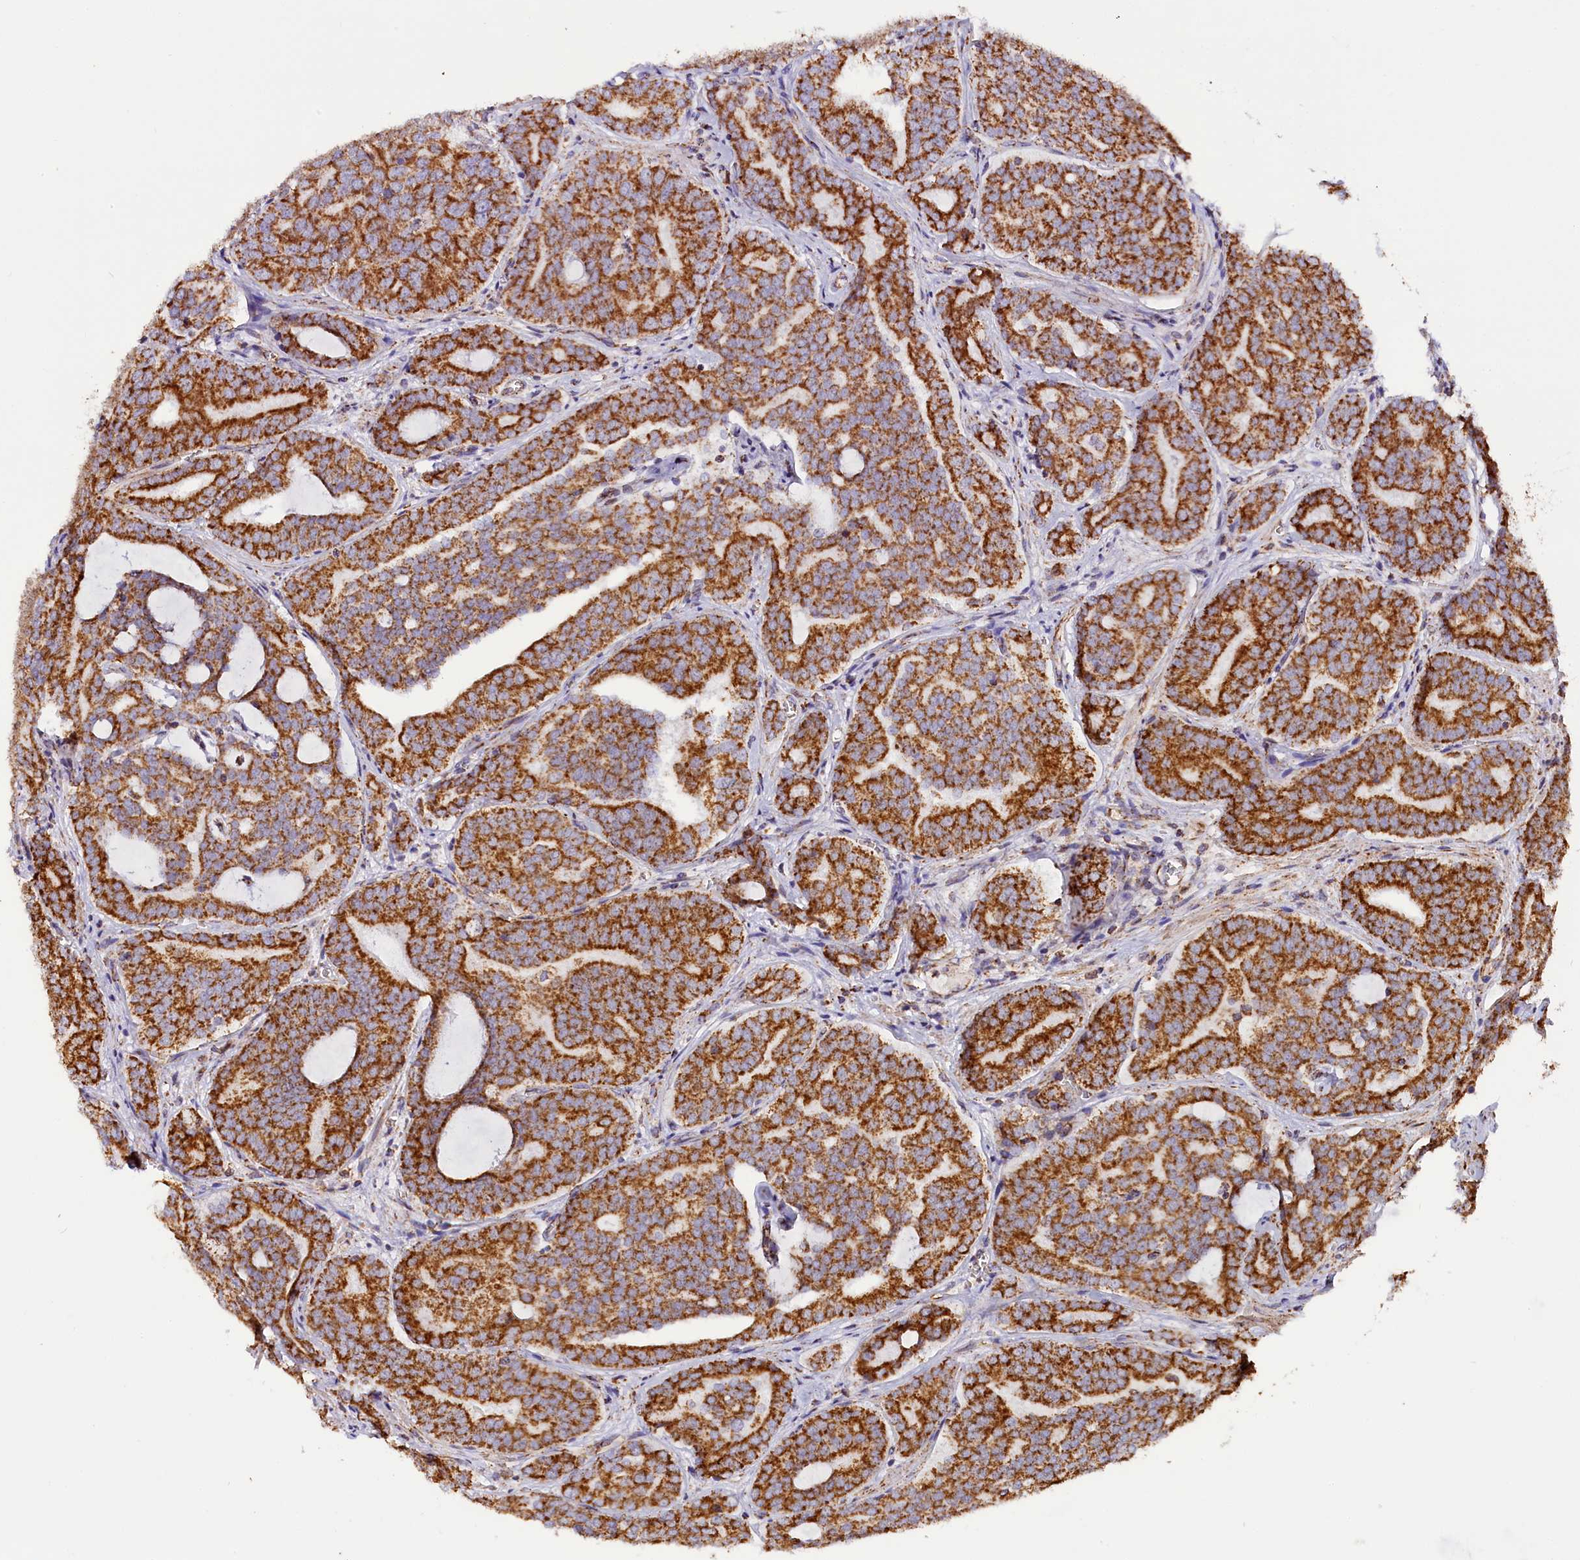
{"staining": {"intensity": "strong", "quantity": ">75%", "location": "cytoplasmic/membranous"}, "tissue": "prostate cancer", "cell_type": "Tumor cells", "image_type": "cancer", "snomed": [{"axis": "morphology", "description": "Adenocarcinoma, High grade"}, {"axis": "topography", "description": "Prostate"}], "caption": "High-magnification brightfield microscopy of prostate adenocarcinoma (high-grade) stained with DAB (3,3'-diaminobenzidine) (brown) and counterstained with hematoxylin (blue). tumor cells exhibit strong cytoplasmic/membranous expression is appreciated in approximately>75% of cells.", "gene": "NDUFA8", "patient": {"sex": "male", "age": 55}}